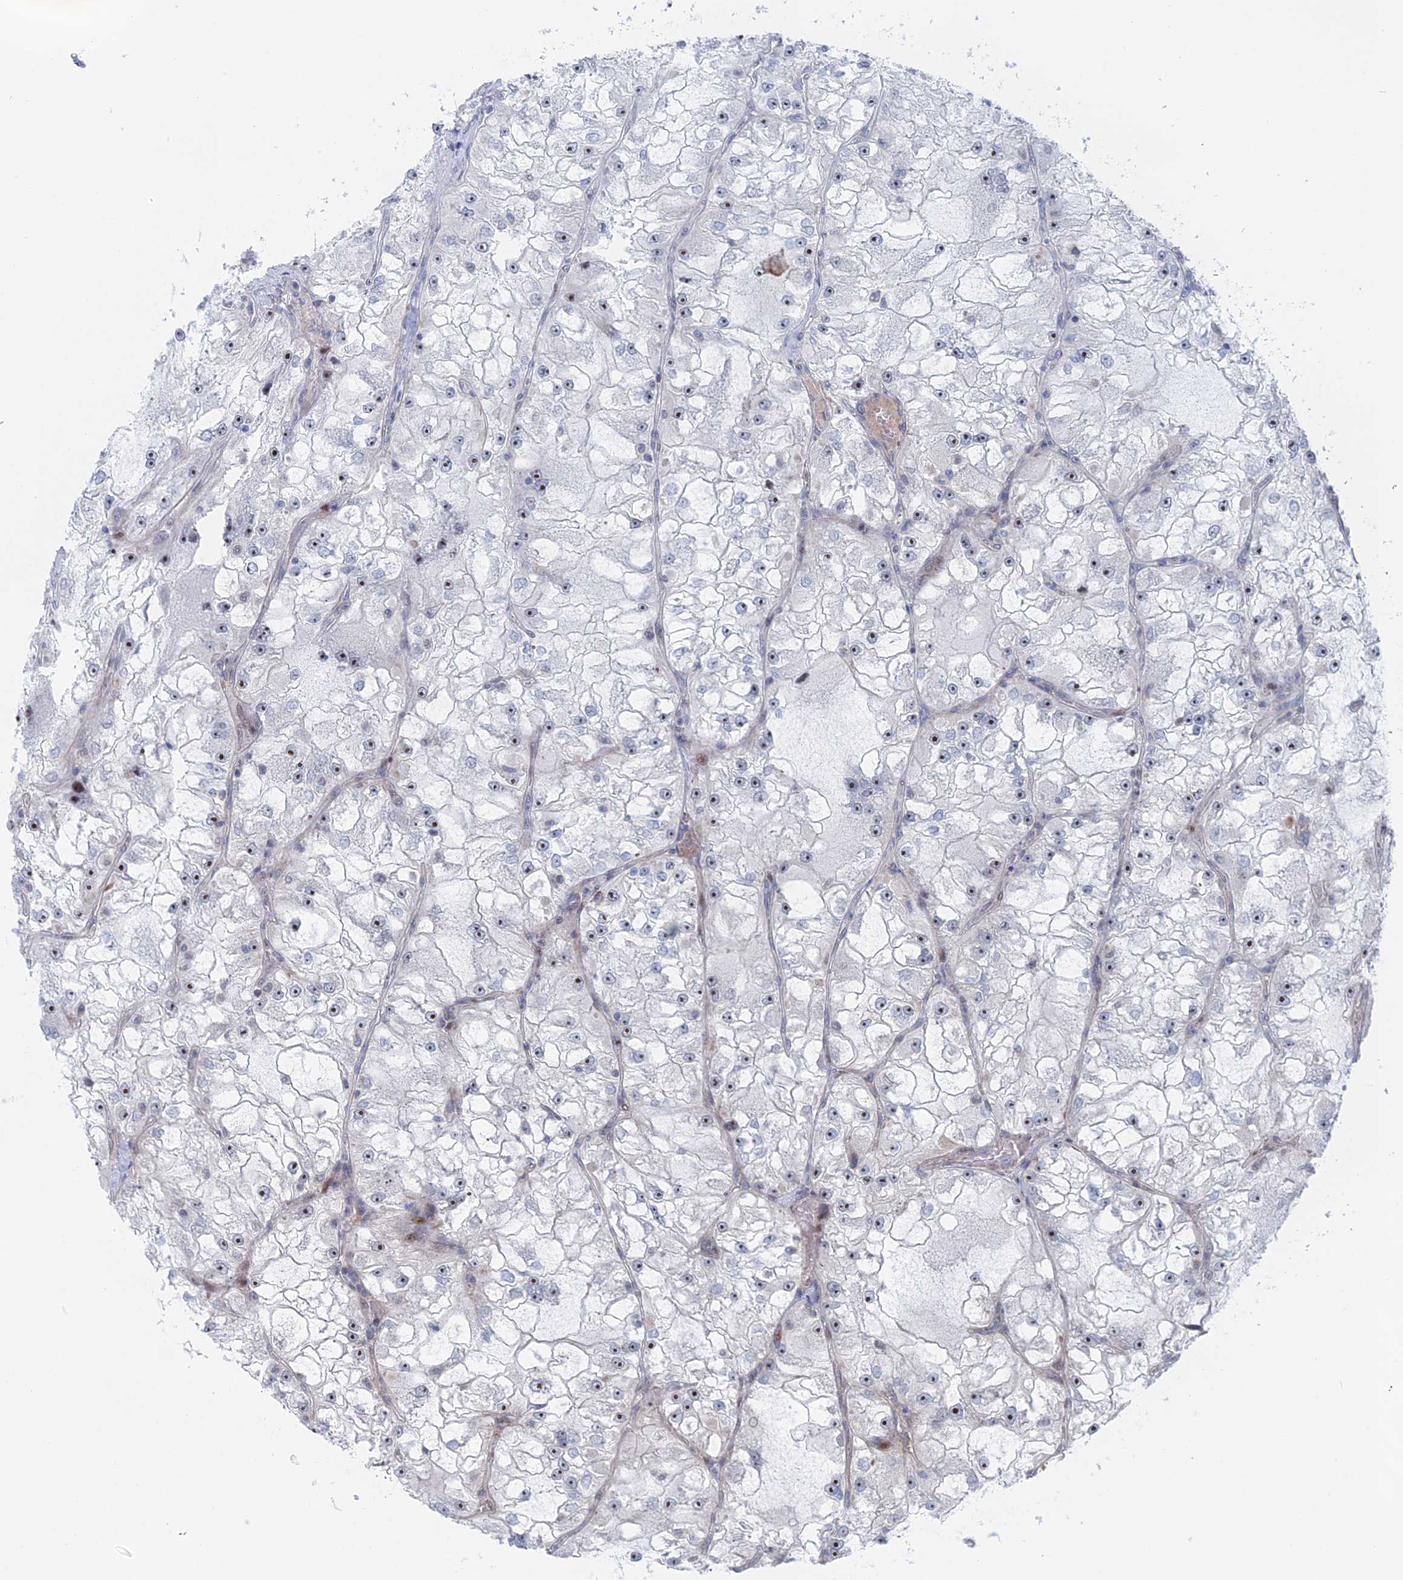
{"staining": {"intensity": "weak", "quantity": "25%-75%", "location": "nuclear"}, "tissue": "renal cancer", "cell_type": "Tumor cells", "image_type": "cancer", "snomed": [{"axis": "morphology", "description": "Adenocarcinoma, NOS"}, {"axis": "topography", "description": "Kidney"}], "caption": "Human renal cancer (adenocarcinoma) stained with a protein marker shows weak staining in tumor cells.", "gene": "IL7", "patient": {"sex": "female", "age": 72}}